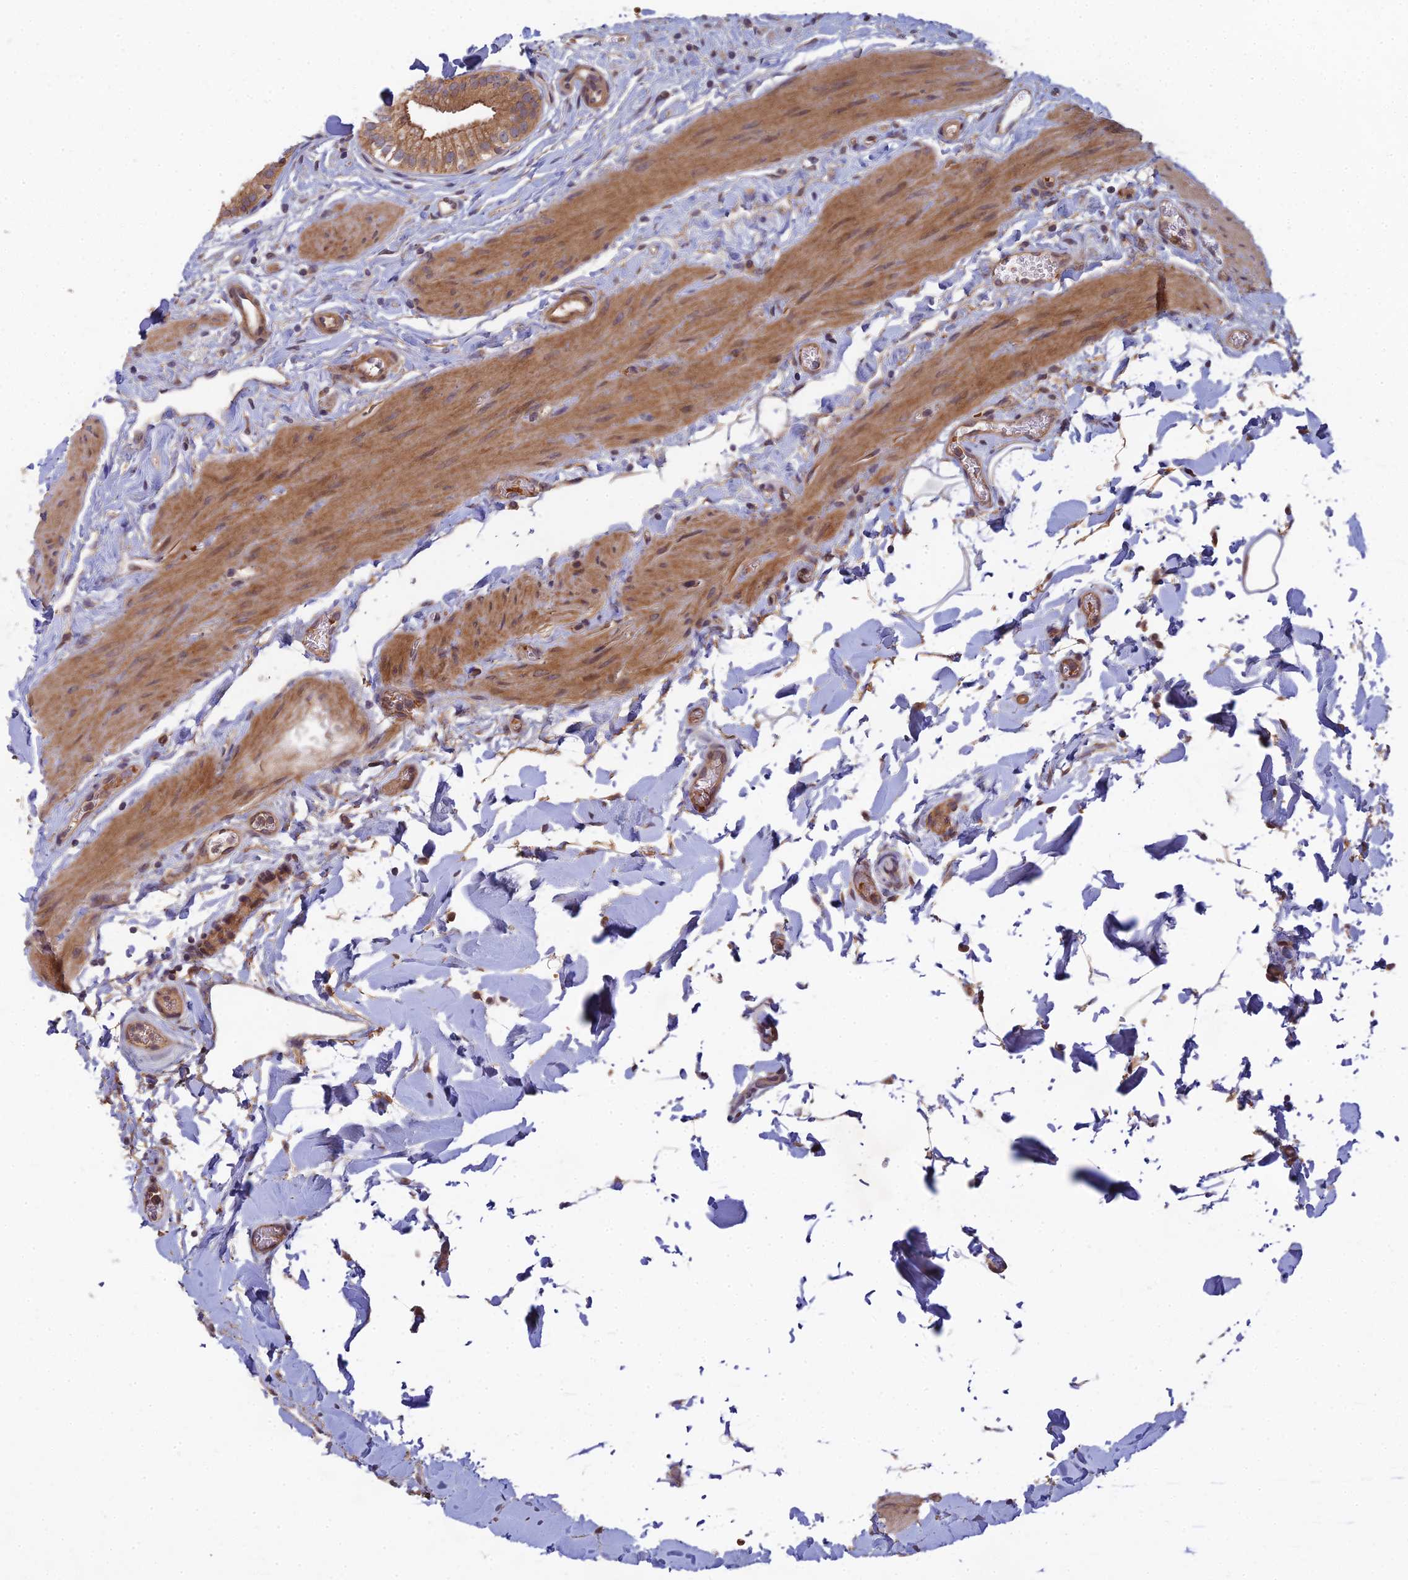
{"staining": {"intensity": "moderate", "quantity": ">75%", "location": "cytoplasmic/membranous"}, "tissue": "gallbladder", "cell_type": "Glandular cells", "image_type": "normal", "snomed": [{"axis": "morphology", "description": "Normal tissue, NOS"}, {"axis": "topography", "description": "Gallbladder"}], "caption": "The micrograph demonstrates immunohistochemical staining of benign gallbladder. There is moderate cytoplasmic/membranous positivity is present in approximately >75% of glandular cells. (IHC, brightfield microscopy, high magnification).", "gene": "FAM151B", "patient": {"sex": "female", "age": 54}}